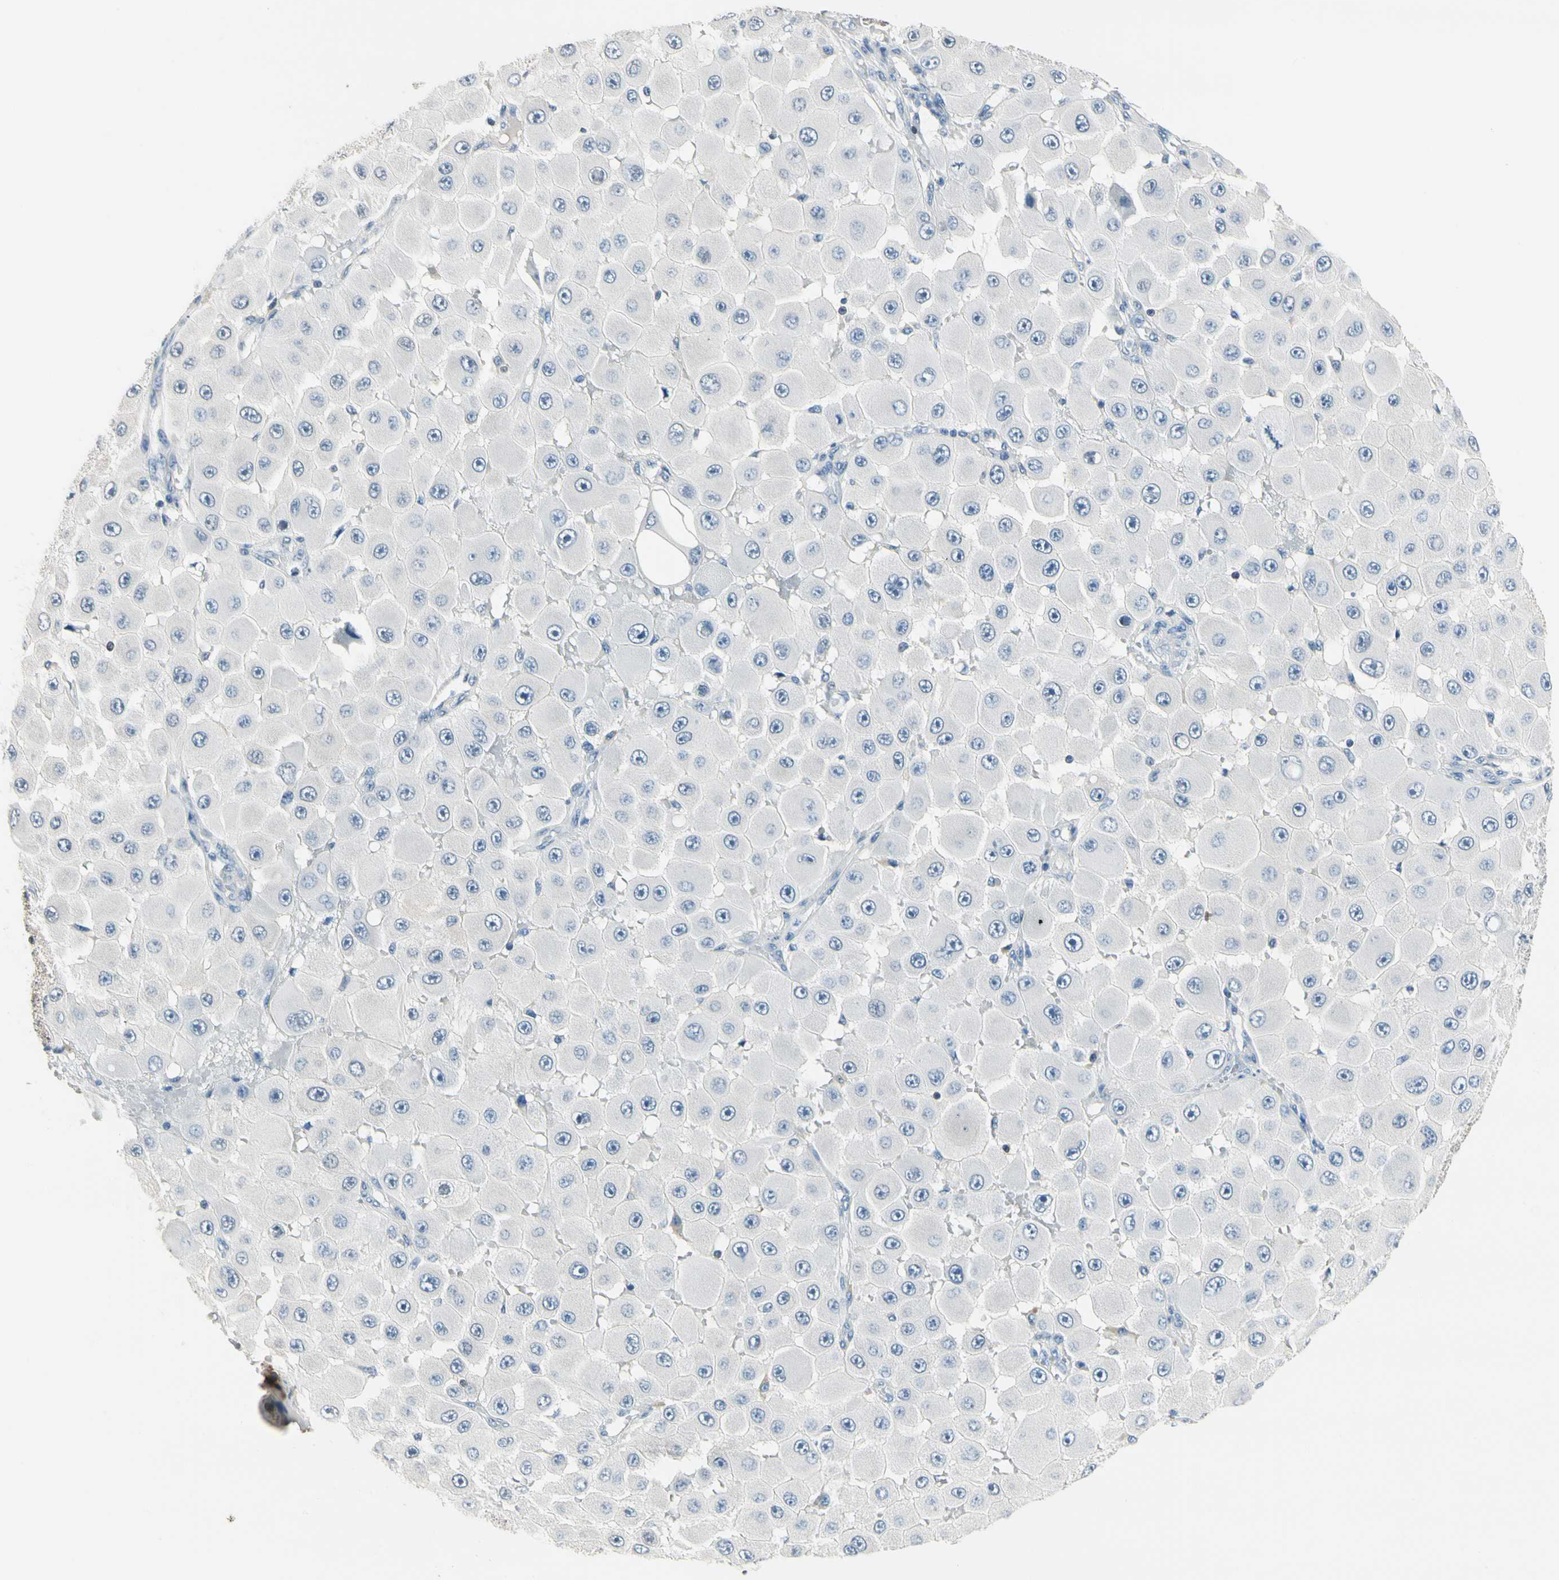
{"staining": {"intensity": "weak", "quantity": "<25%", "location": "cytoplasmic/membranous"}, "tissue": "melanoma", "cell_type": "Tumor cells", "image_type": "cancer", "snomed": [{"axis": "morphology", "description": "Malignant melanoma, NOS"}, {"axis": "topography", "description": "Skin"}], "caption": "Immunohistochemistry (IHC) of malignant melanoma reveals no expression in tumor cells.", "gene": "NFATC2", "patient": {"sex": "female", "age": 81}}